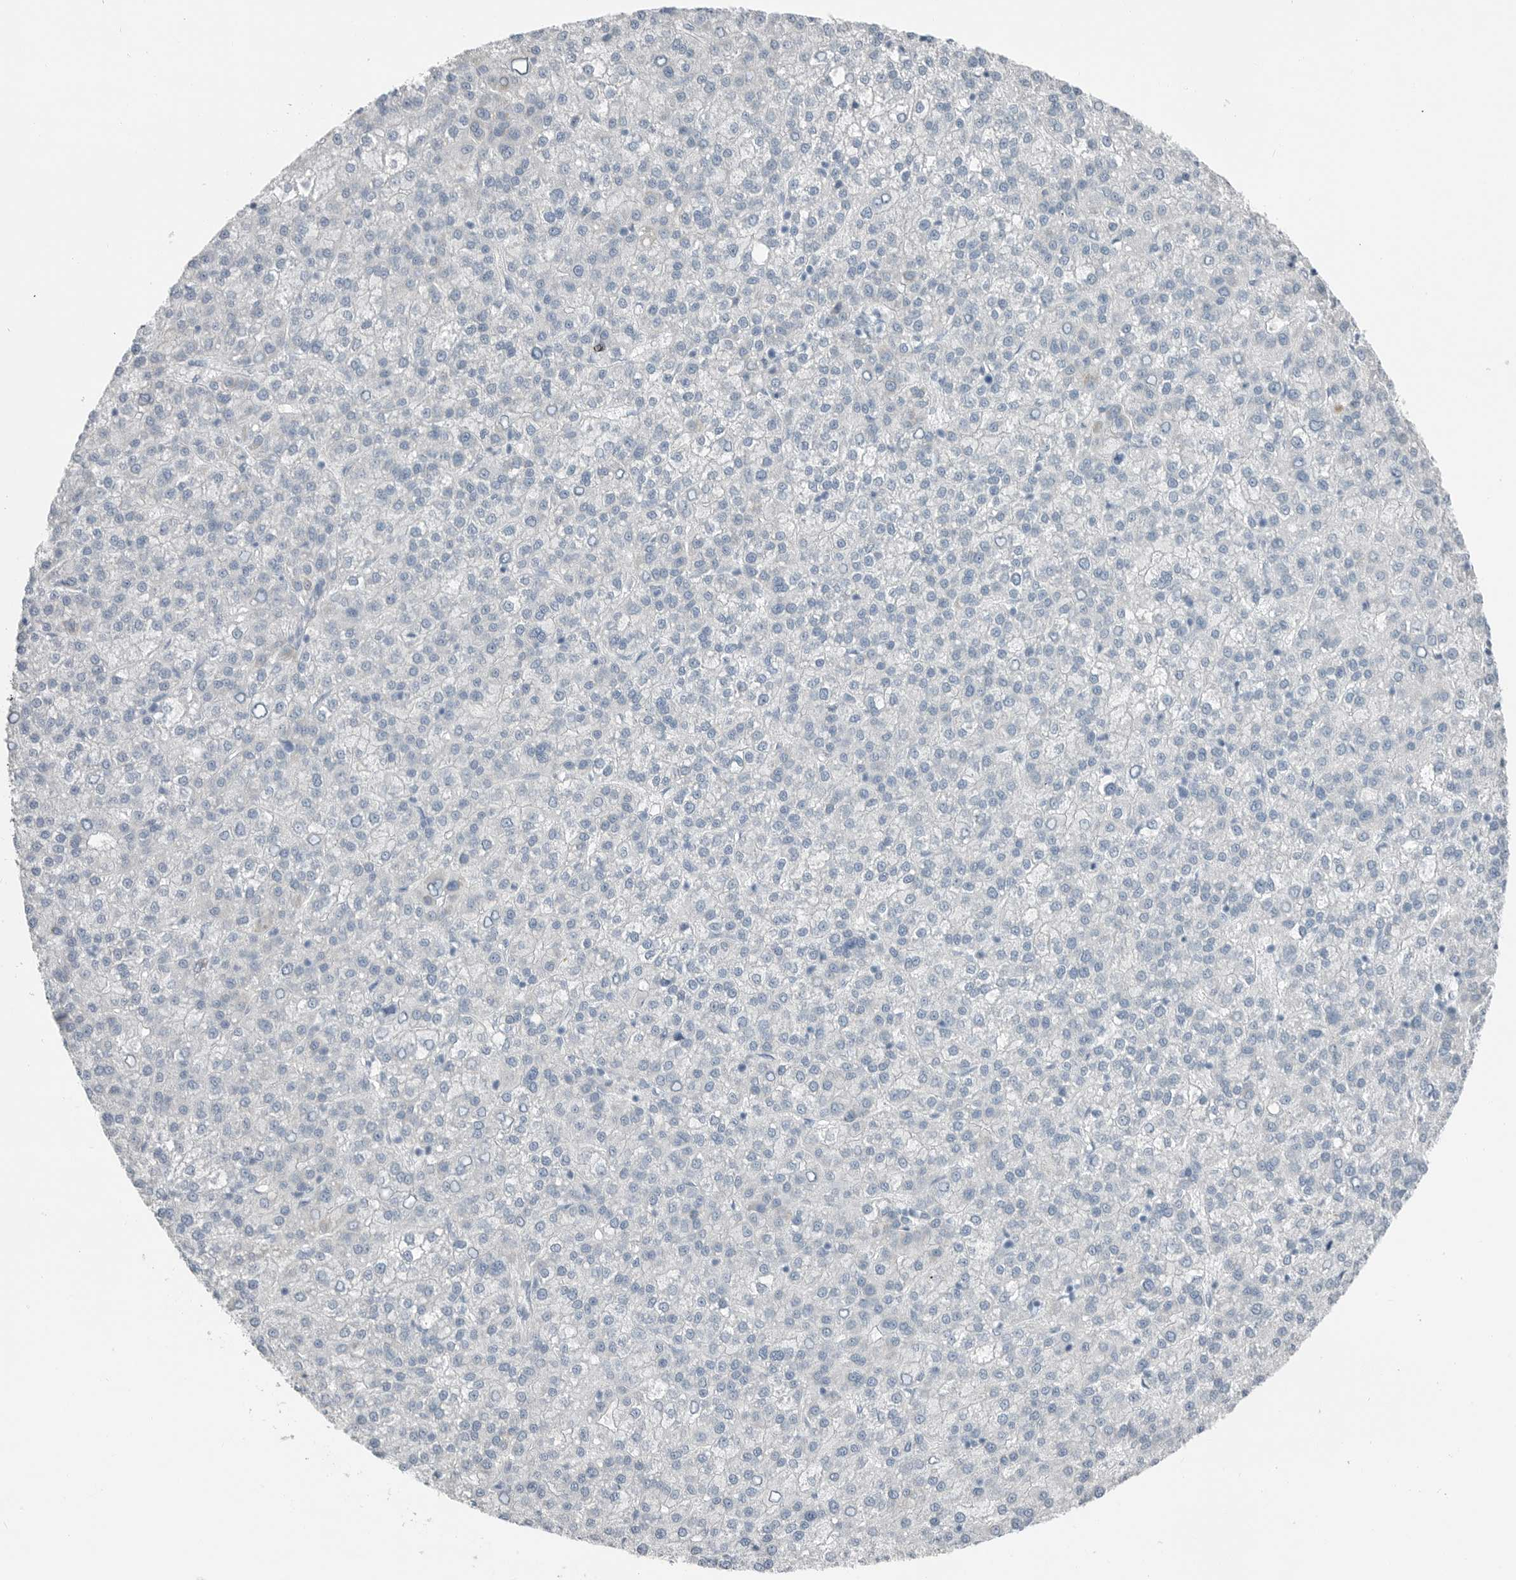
{"staining": {"intensity": "negative", "quantity": "none", "location": "none"}, "tissue": "liver cancer", "cell_type": "Tumor cells", "image_type": "cancer", "snomed": [{"axis": "morphology", "description": "Carcinoma, Hepatocellular, NOS"}, {"axis": "topography", "description": "Liver"}], "caption": "A histopathology image of human liver cancer is negative for staining in tumor cells.", "gene": "SERPINB7", "patient": {"sex": "female", "age": 58}}